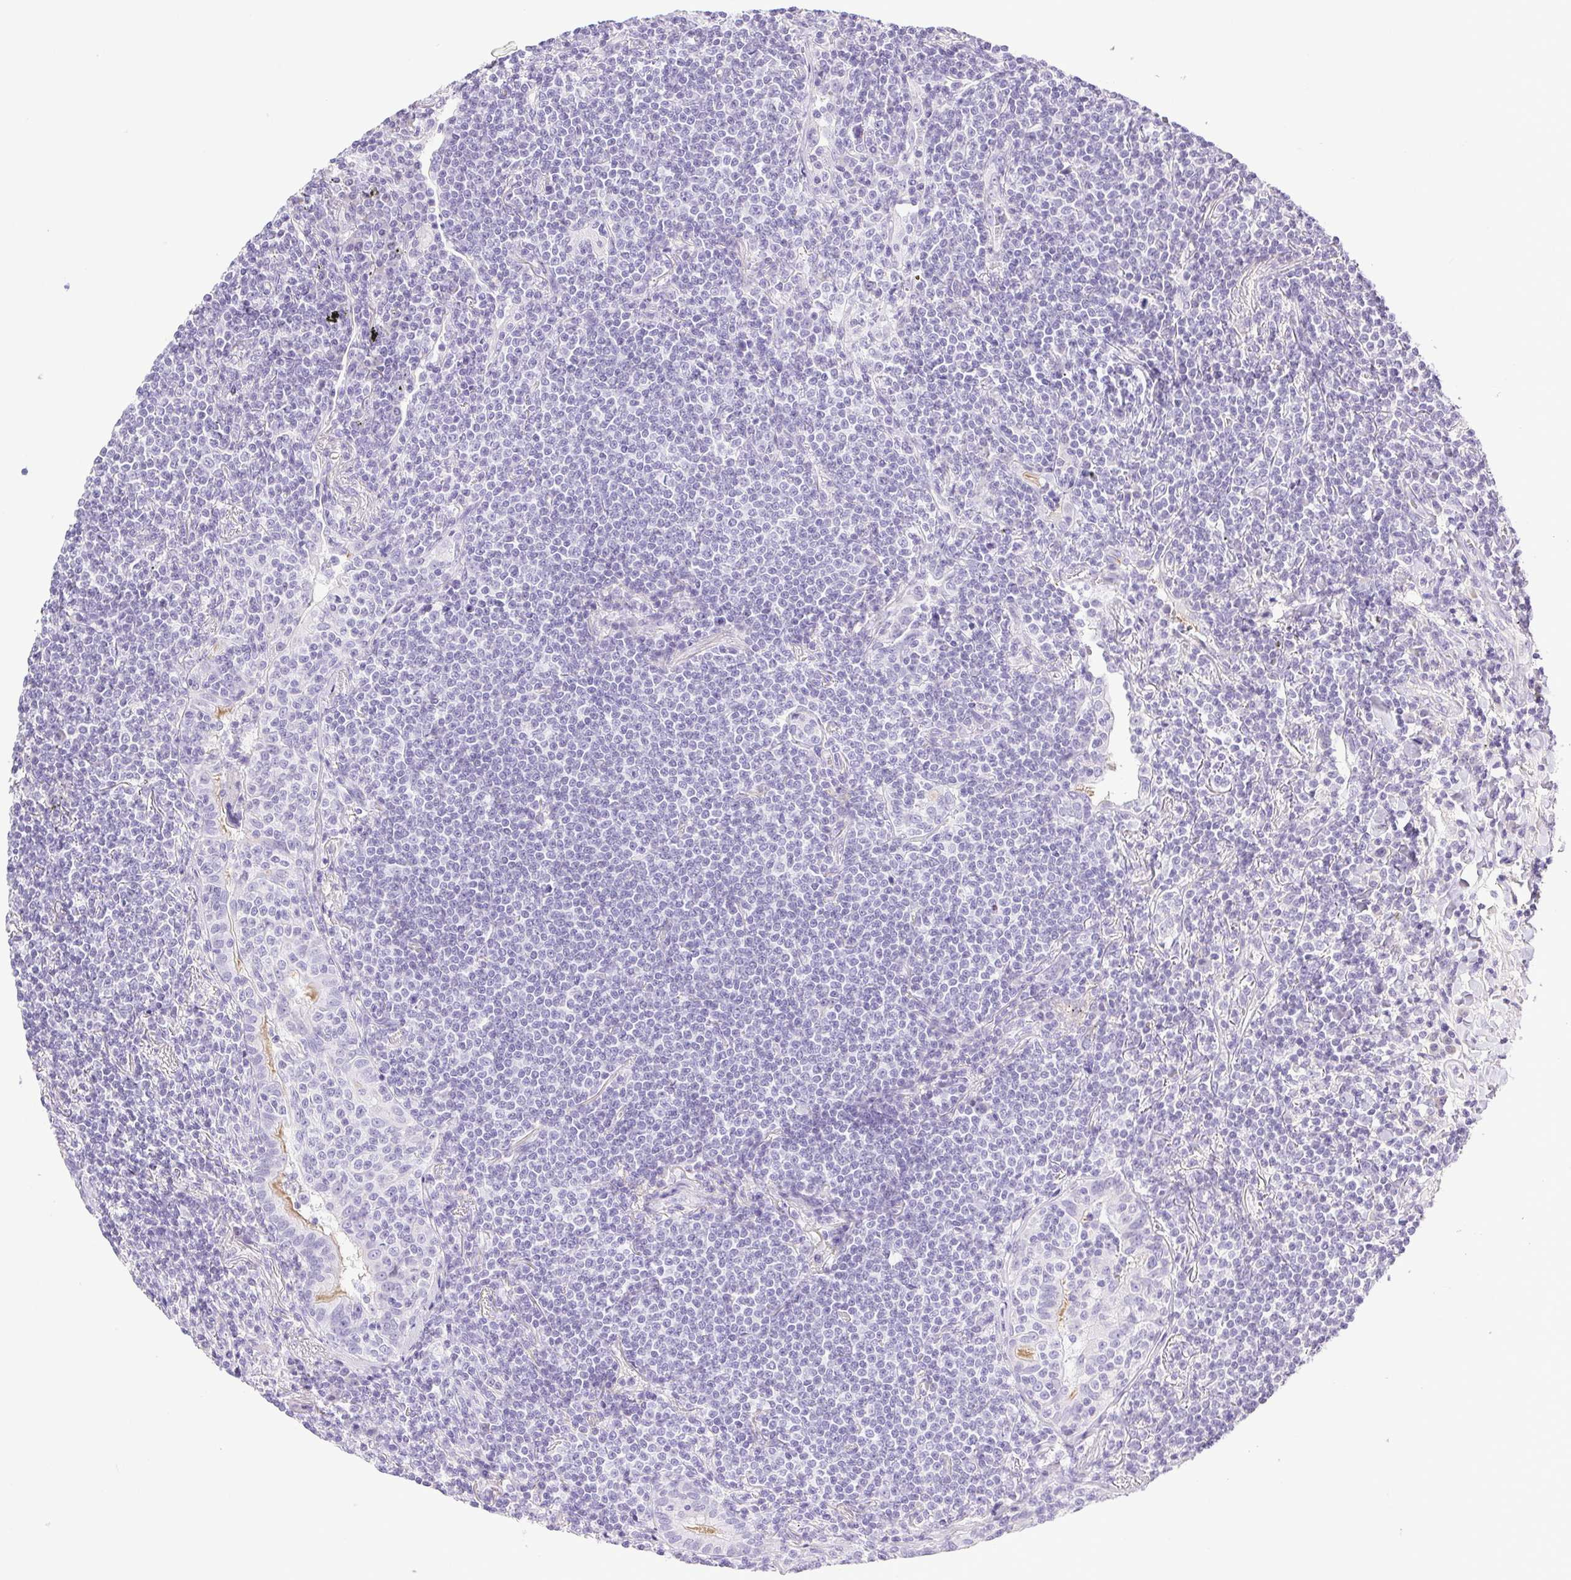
{"staining": {"intensity": "negative", "quantity": "none", "location": "none"}, "tissue": "lymphoma", "cell_type": "Tumor cells", "image_type": "cancer", "snomed": [{"axis": "morphology", "description": "Malignant lymphoma, non-Hodgkin's type, Low grade"}, {"axis": "topography", "description": "Lung"}], "caption": "Human lymphoma stained for a protein using immunohistochemistry (IHC) displays no positivity in tumor cells.", "gene": "PAPPA2", "patient": {"sex": "female", "age": 71}}